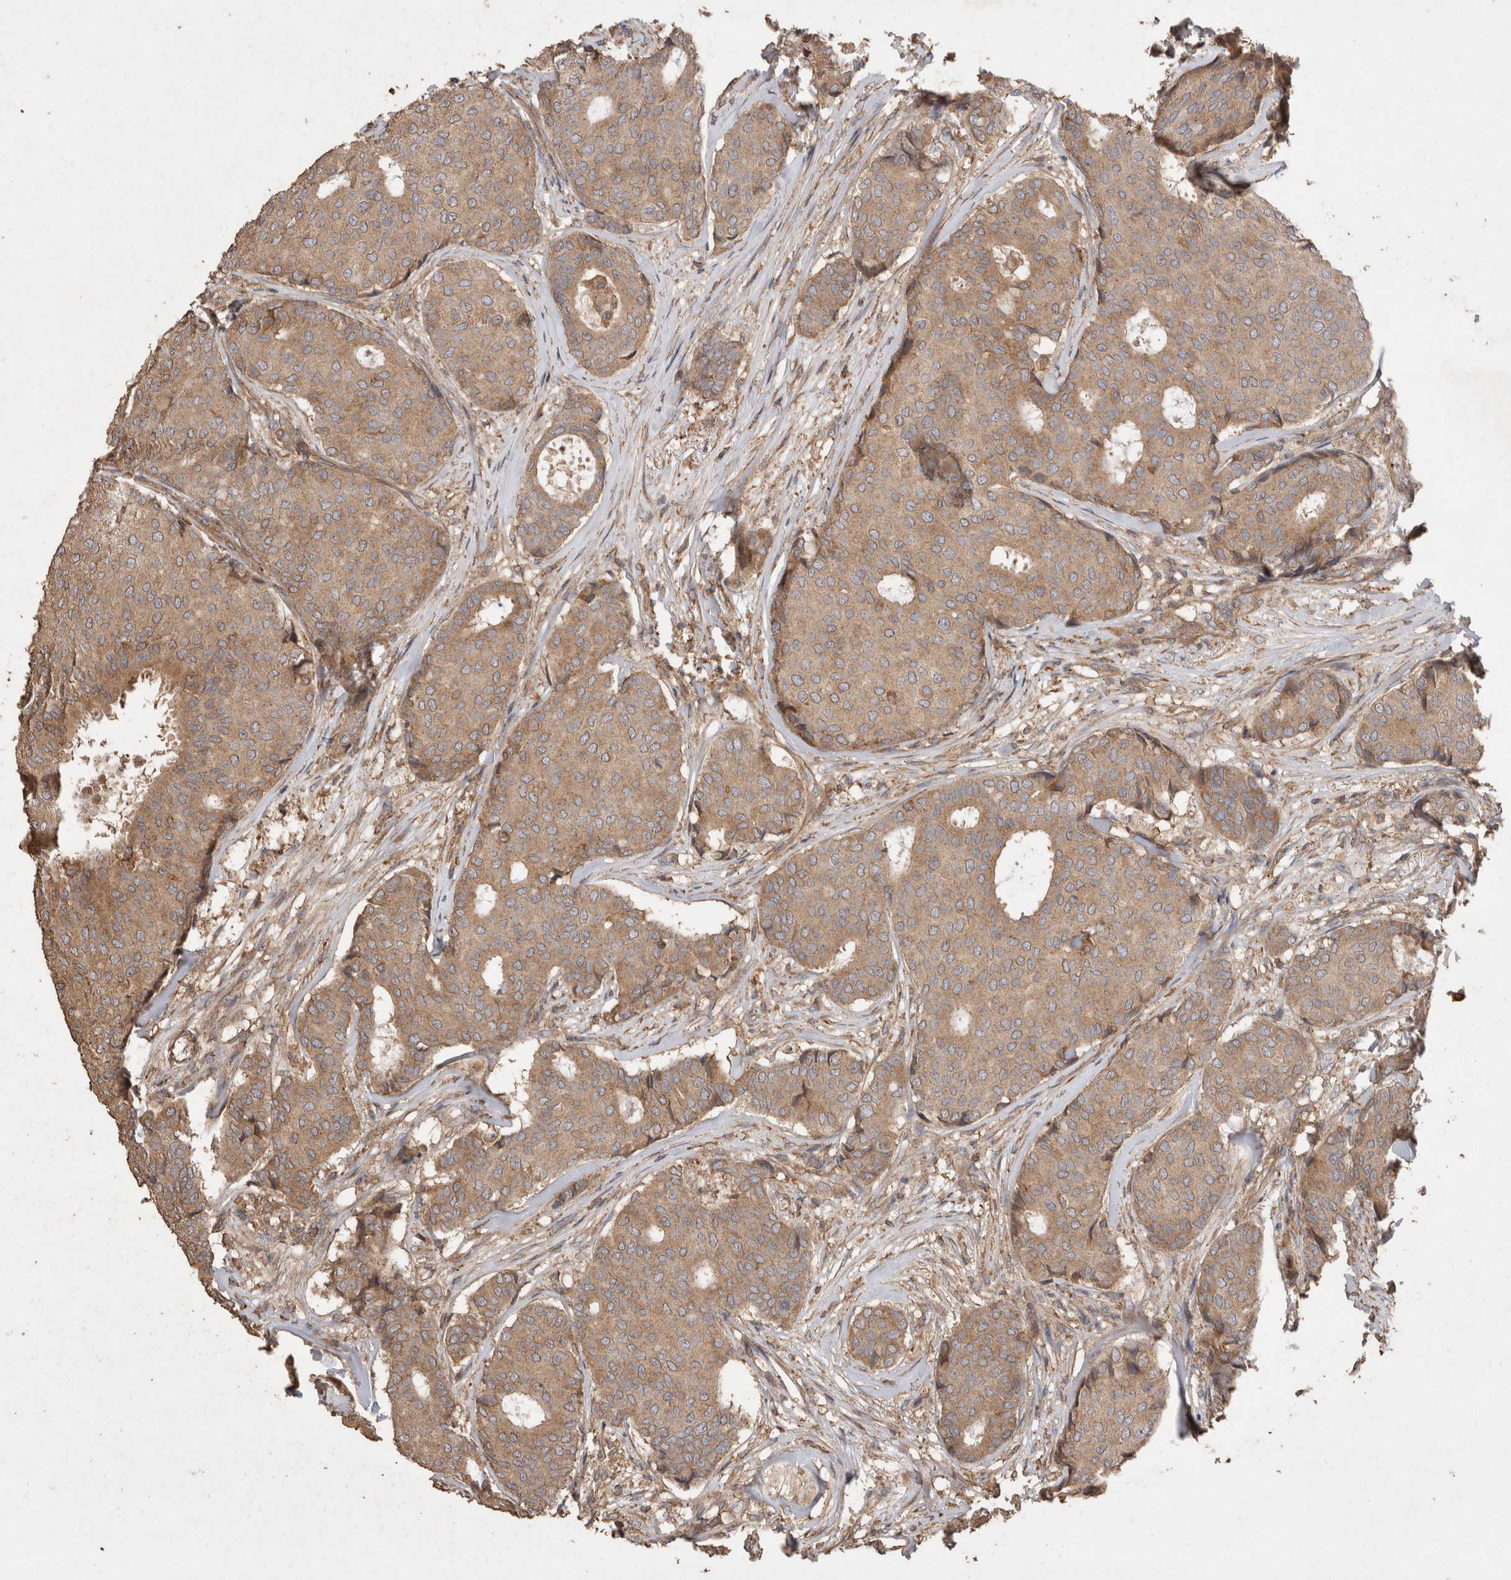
{"staining": {"intensity": "weak", "quantity": ">75%", "location": "cytoplasmic/membranous"}, "tissue": "breast cancer", "cell_type": "Tumor cells", "image_type": "cancer", "snomed": [{"axis": "morphology", "description": "Duct carcinoma"}, {"axis": "topography", "description": "Breast"}], "caption": "A micrograph showing weak cytoplasmic/membranous expression in about >75% of tumor cells in invasive ductal carcinoma (breast), as visualized by brown immunohistochemical staining.", "gene": "SNX31", "patient": {"sex": "female", "age": 75}}